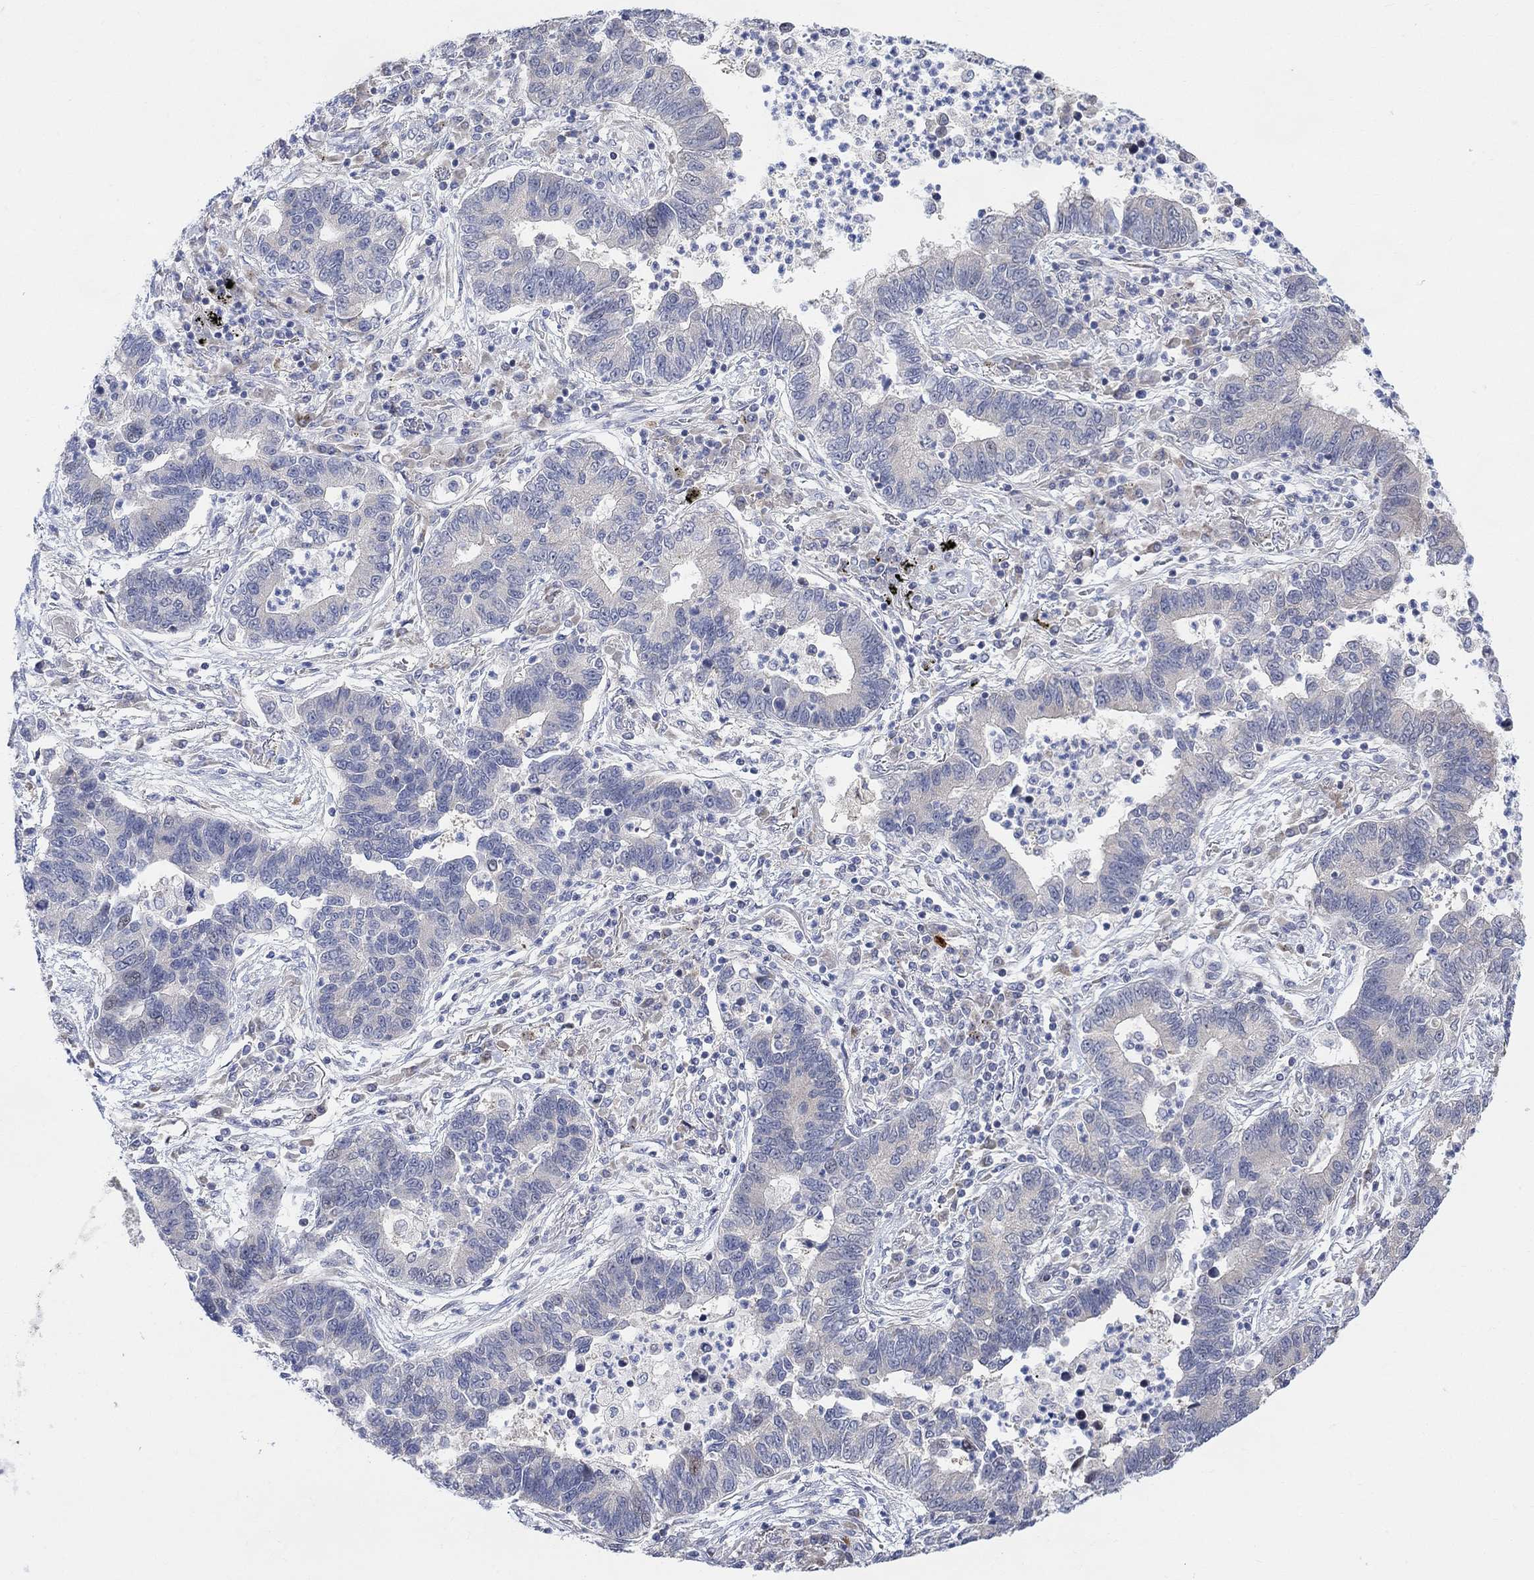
{"staining": {"intensity": "negative", "quantity": "none", "location": "none"}, "tissue": "lung cancer", "cell_type": "Tumor cells", "image_type": "cancer", "snomed": [{"axis": "morphology", "description": "Adenocarcinoma, NOS"}, {"axis": "topography", "description": "Lung"}], "caption": "Immunohistochemistry photomicrograph of neoplastic tissue: lung cancer stained with DAB (3,3'-diaminobenzidine) displays no significant protein expression in tumor cells.", "gene": "CNTF", "patient": {"sex": "female", "age": 57}}